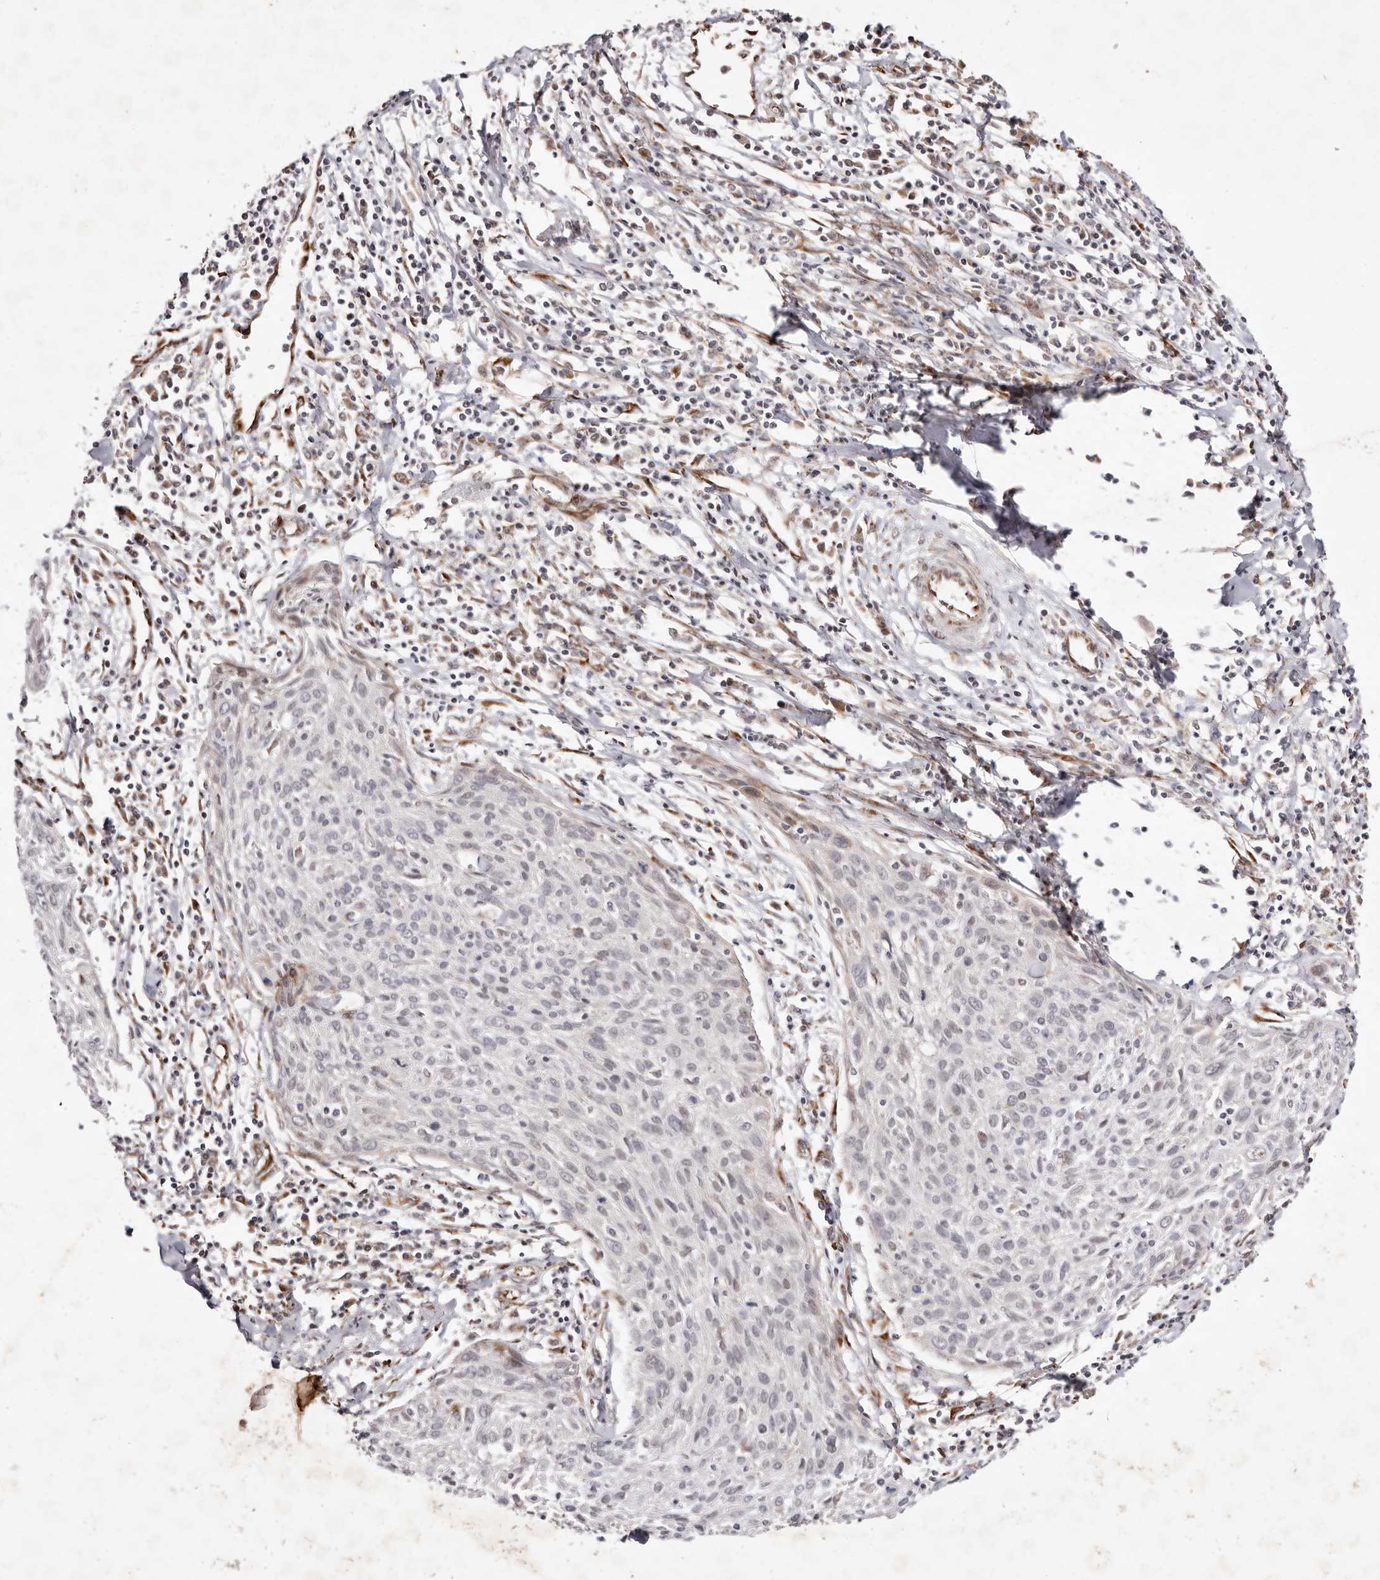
{"staining": {"intensity": "negative", "quantity": "none", "location": "none"}, "tissue": "cervical cancer", "cell_type": "Tumor cells", "image_type": "cancer", "snomed": [{"axis": "morphology", "description": "Squamous cell carcinoma, NOS"}, {"axis": "topography", "description": "Cervix"}], "caption": "Immunohistochemistry of cervical squamous cell carcinoma displays no staining in tumor cells. (Brightfield microscopy of DAB (3,3'-diaminobenzidine) immunohistochemistry at high magnification).", "gene": "BCL2L15", "patient": {"sex": "female", "age": 51}}